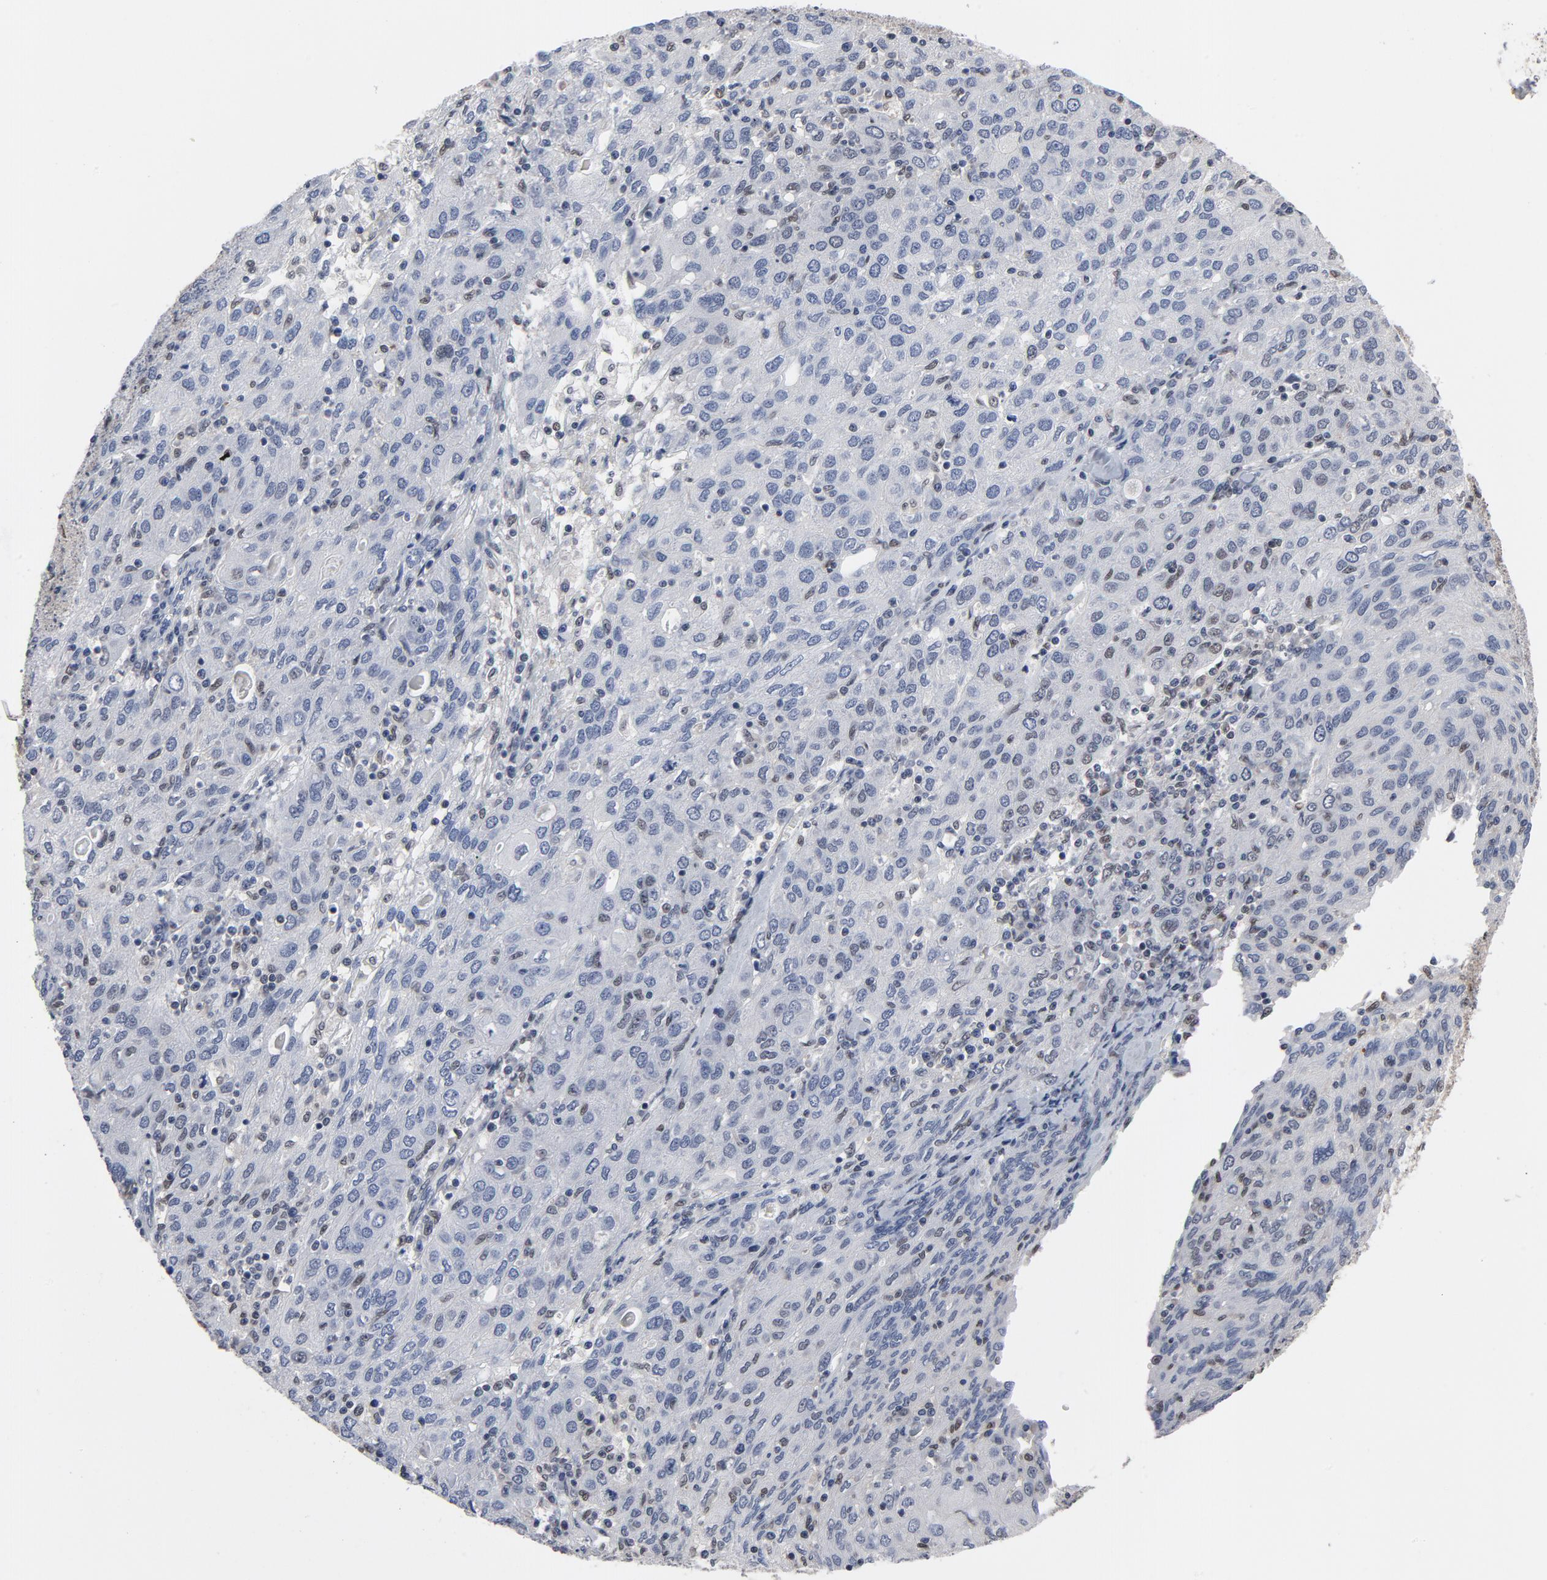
{"staining": {"intensity": "negative", "quantity": "none", "location": "none"}, "tissue": "ovarian cancer", "cell_type": "Tumor cells", "image_type": "cancer", "snomed": [{"axis": "morphology", "description": "Carcinoma, endometroid"}, {"axis": "topography", "description": "Ovary"}], "caption": "A histopathology image of human ovarian cancer (endometroid carcinoma) is negative for staining in tumor cells.", "gene": "NFKB1", "patient": {"sex": "female", "age": 50}}